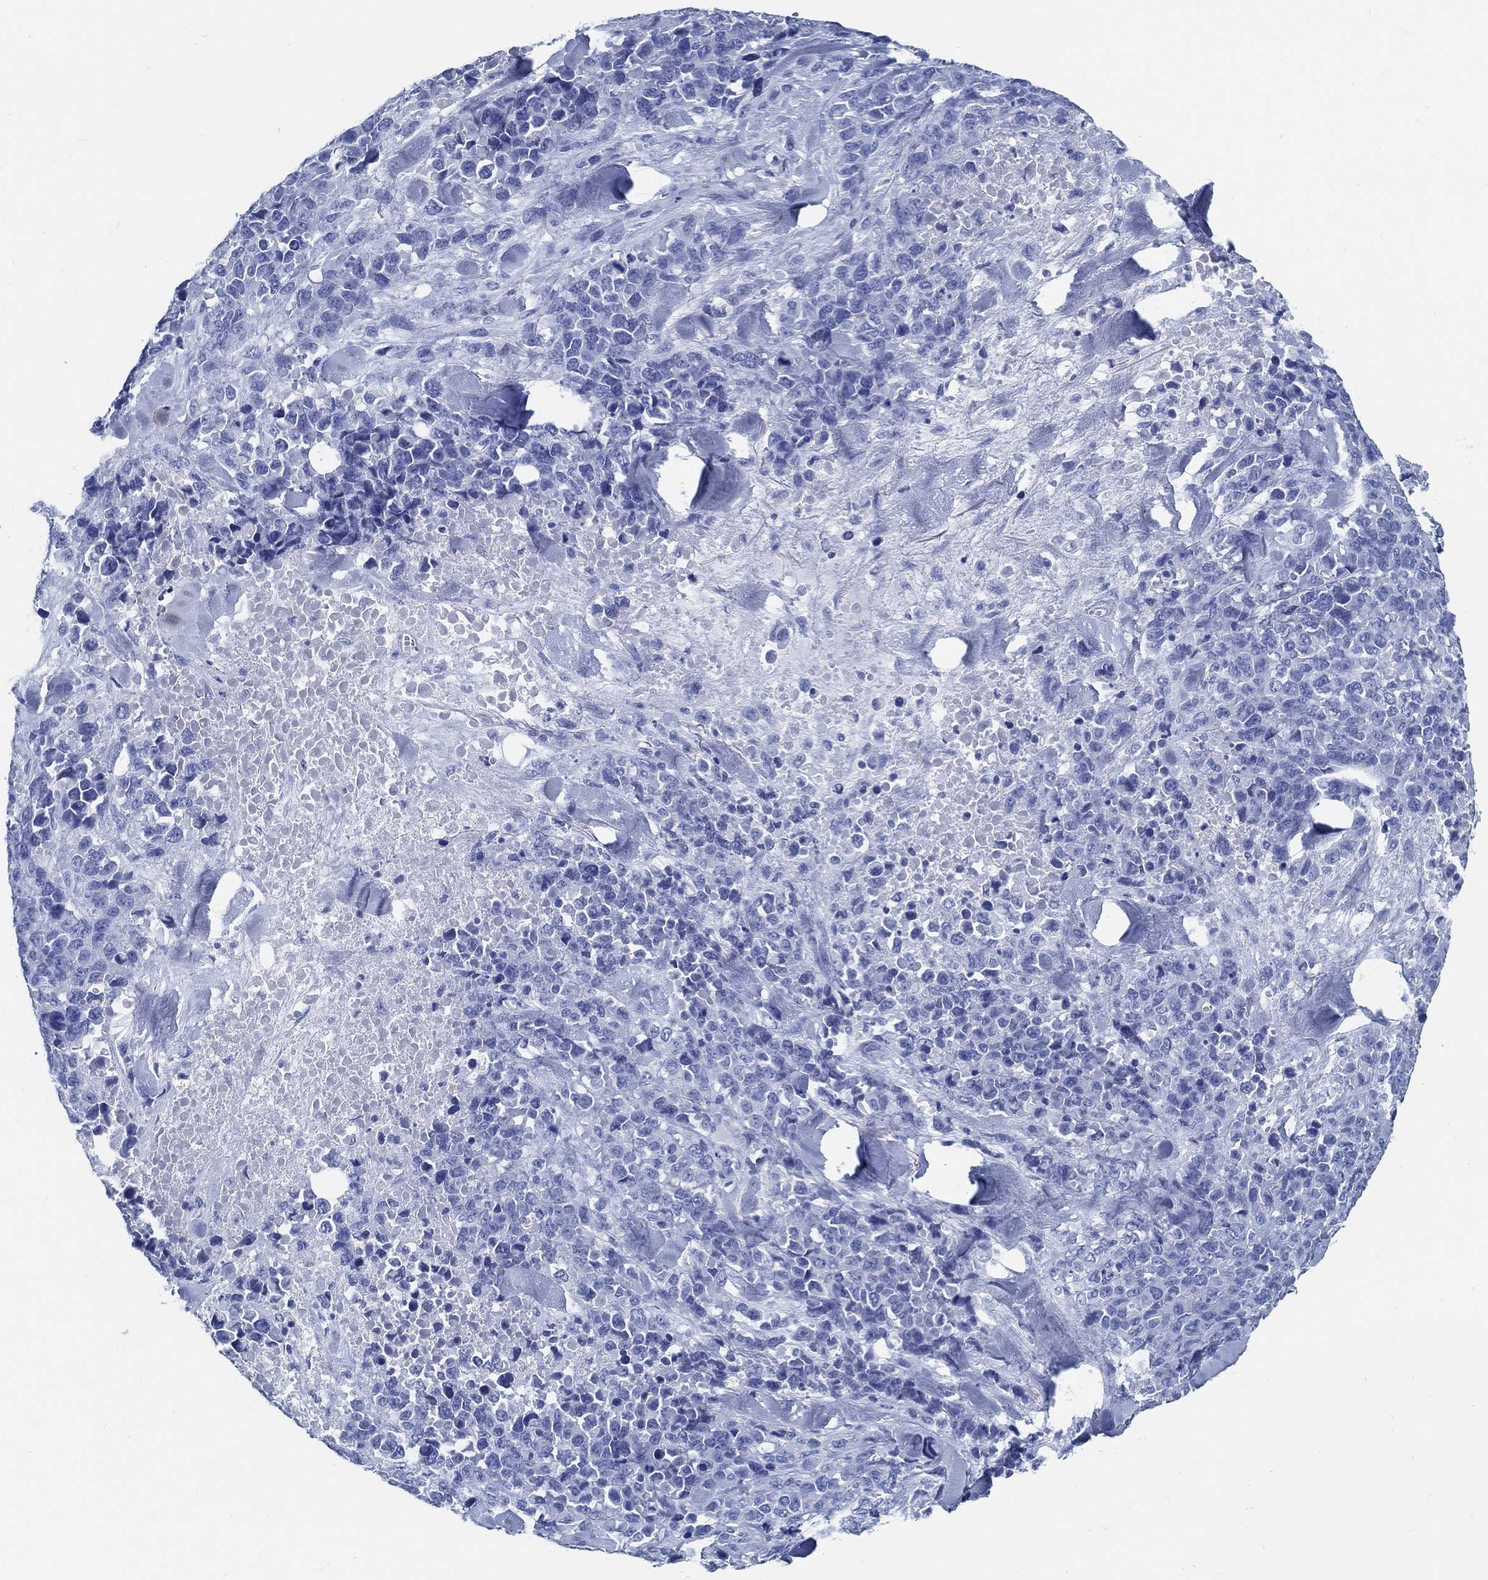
{"staining": {"intensity": "negative", "quantity": "none", "location": "none"}, "tissue": "melanoma", "cell_type": "Tumor cells", "image_type": "cancer", "snomed": [{"axis": "morphology", "description": "Malignant melanoma, Metastatic site"}, {"axis": "topography", "description": "Skin"}], "caption": "Human malignant melanoma (metastatic site) stained for a protein using IHC demonstrates no staining in tumor cells.", "gene": "SLC45A1", "patient": {"sex": "male", "age": 84}}